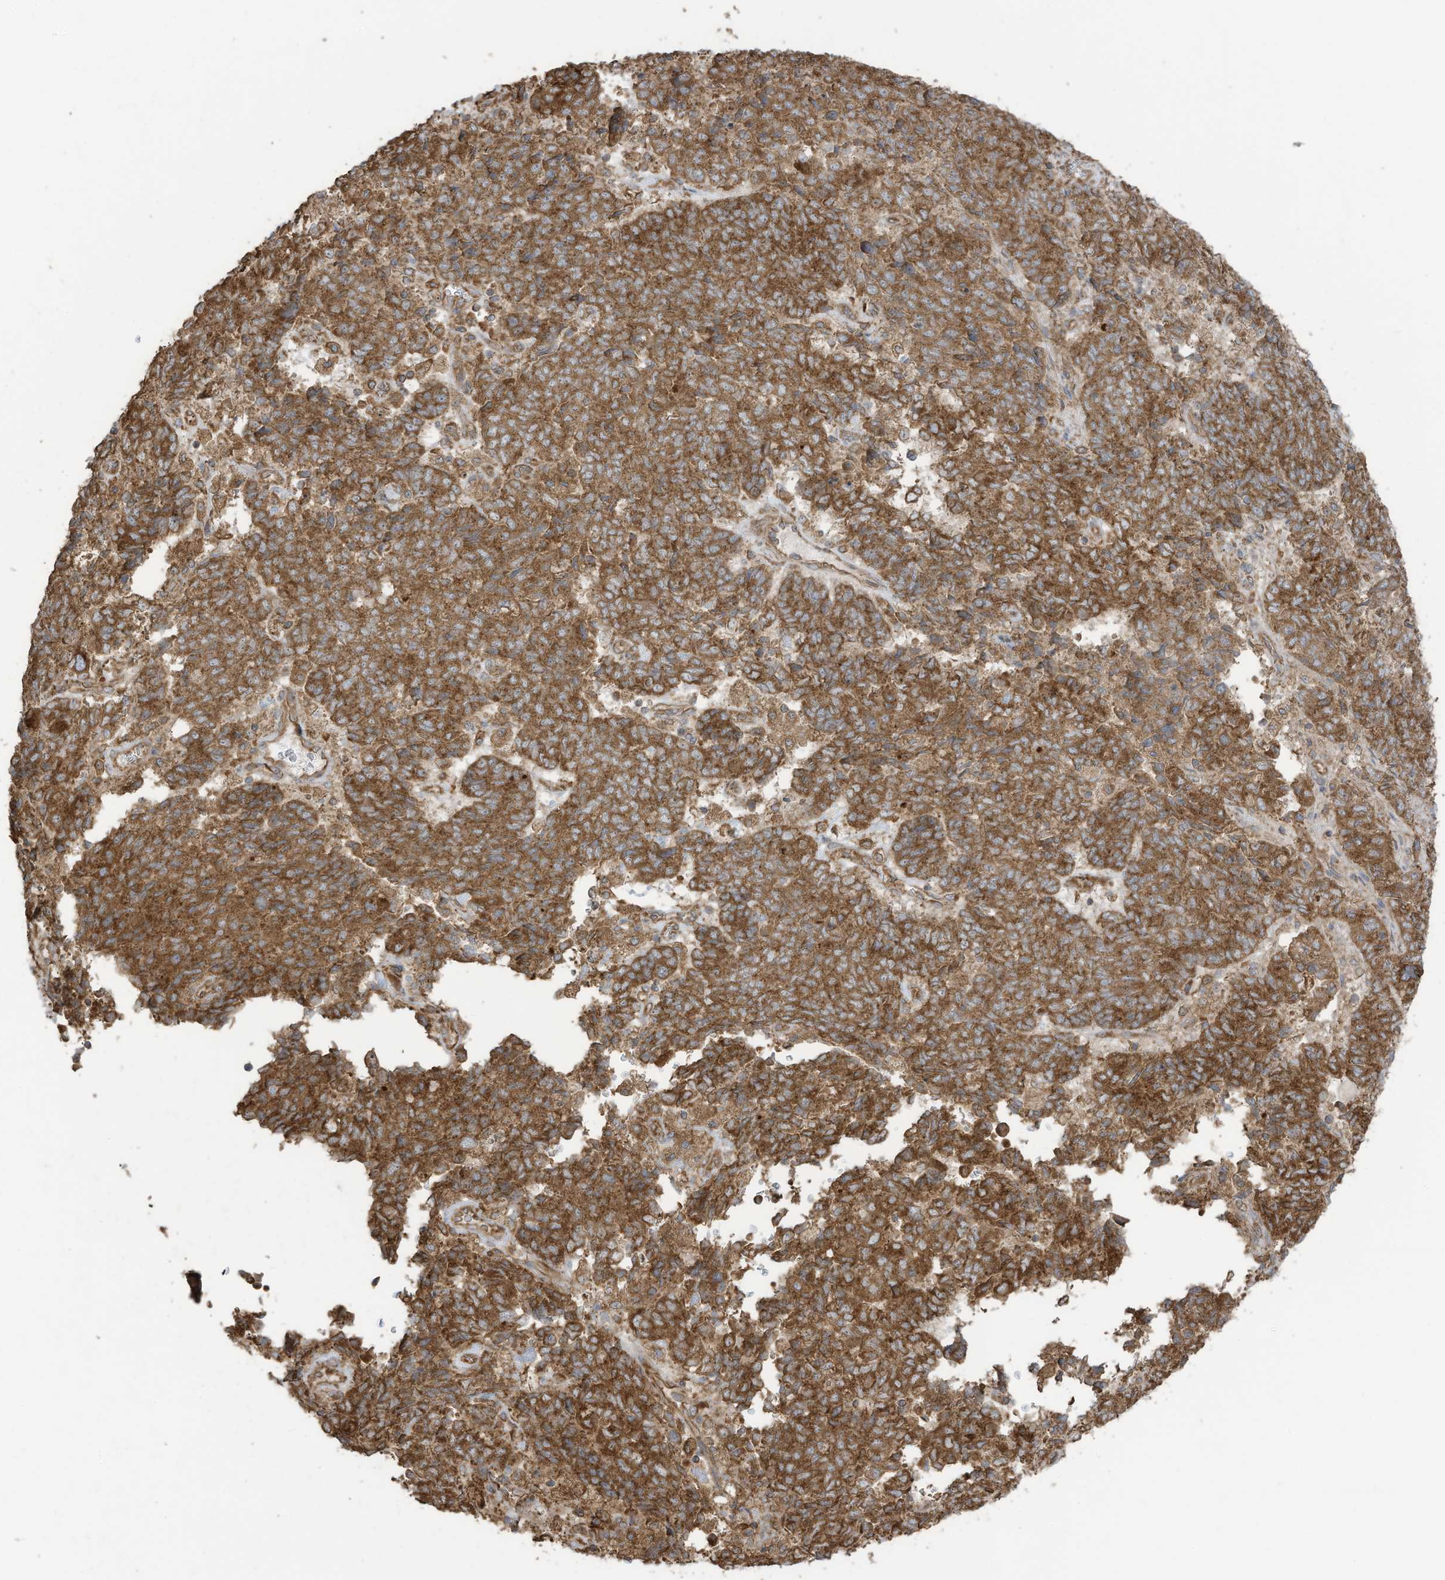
{"staining": {"intensity": "moderate", "quantity": ">75%", "location": "cytoplasmic/membranous"}, "tissue": "endometrial cancer", "cell_type": "Tumor cells", "image_type": "cancer", "snomed": [{"axis": "morphology", "description": "Adenocarcinoma, NOS"}, {"axis": "topography", "description": "Endometrium"}], "caption": "Endometrial adenocarcinoma tissue reveals moderate cytoplasmic/membranous staining in about >75% of tumor cells, visualized by immunohistochemistry. The protein of interest is shown in brown color, while the nuclei are stained blue.", "gene": "CGAS", "patient": {"sex": "female", "age": 80}}